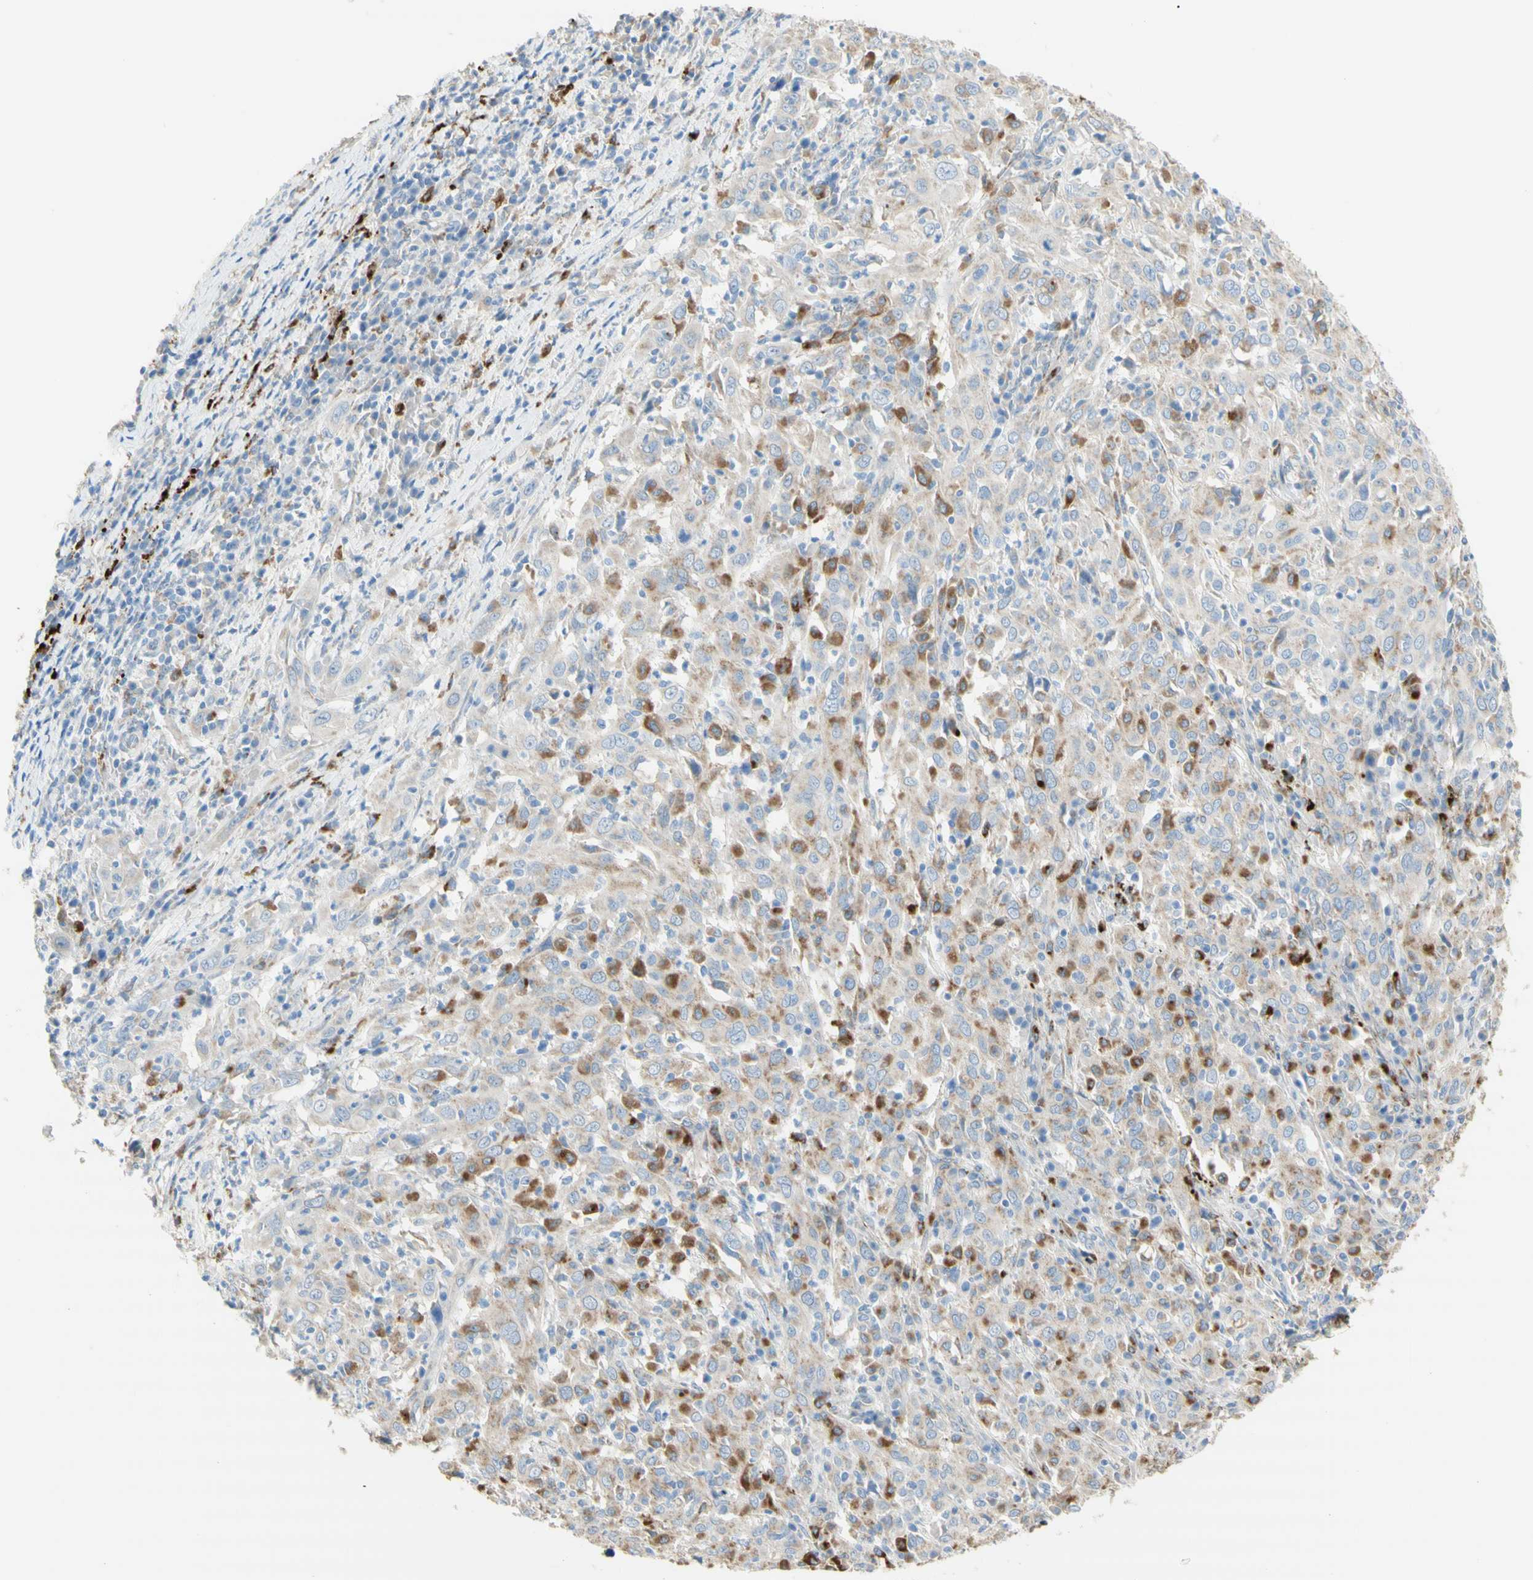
{"staining": {"intensity": "moderate", "quantity": "25%-75%", "location": "cytoplasmic/membranous"}, "tissue": "cervical cancer", "cell_type": "Tumor cells", "image_type": "cancer", "snomed": [{"axis": "morphology", "description": "Squamous cell carcinoma, NOS"}, {"axis": "topography", "description": "Cervix"}], "caption": "Immunohistochemical staining of cervical cancer displays moderate cytoplasmic/membranous protein staining in approximately 25%-75% of tumor cells. The staining was performed using DAB (3,3'-diaminobenzidine) to visualize the protein expression in brown, while the nuclei were stained in blue with hematoxylin (Magnification: 20x).", "gene": "URB2", "patient": {"sex": "female", "age": 46}}